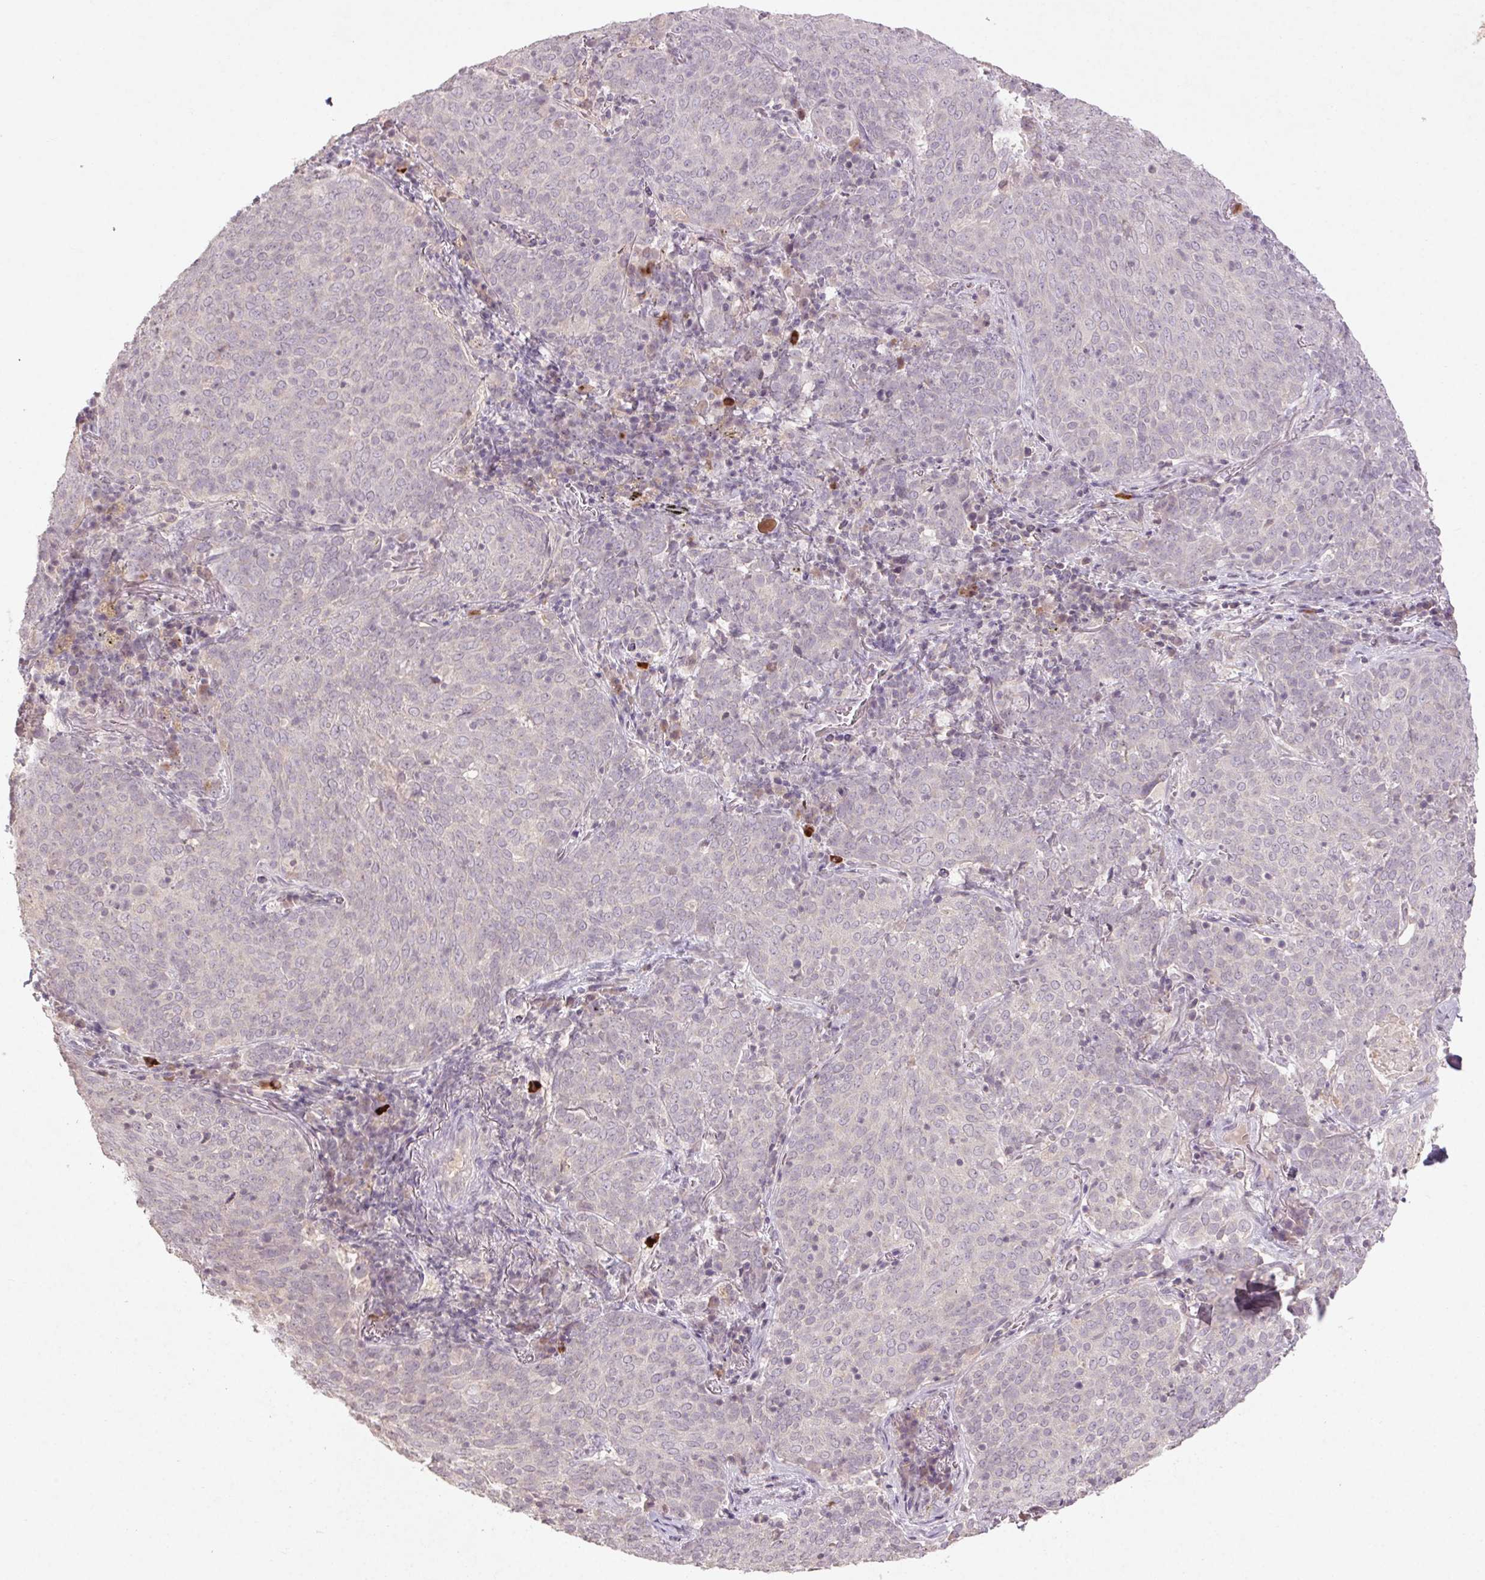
{"staining": {"intensity": "negative", "quantity": "none", "location": "none"}, "tissue": "lung cancer", "cell_type": "Tumor cells", "image_type": "cancer", "snomed": [{"axis": "morphology", "description": "Squamous cell carcinoma, NOS"}, {"axis": "topography", "description": "Lung"}], "caption": "Tumor cells are negative for protein expression in human lung cancer.", "gene": "KLRC3", "patient": {"sex": "male", "age": 82}}